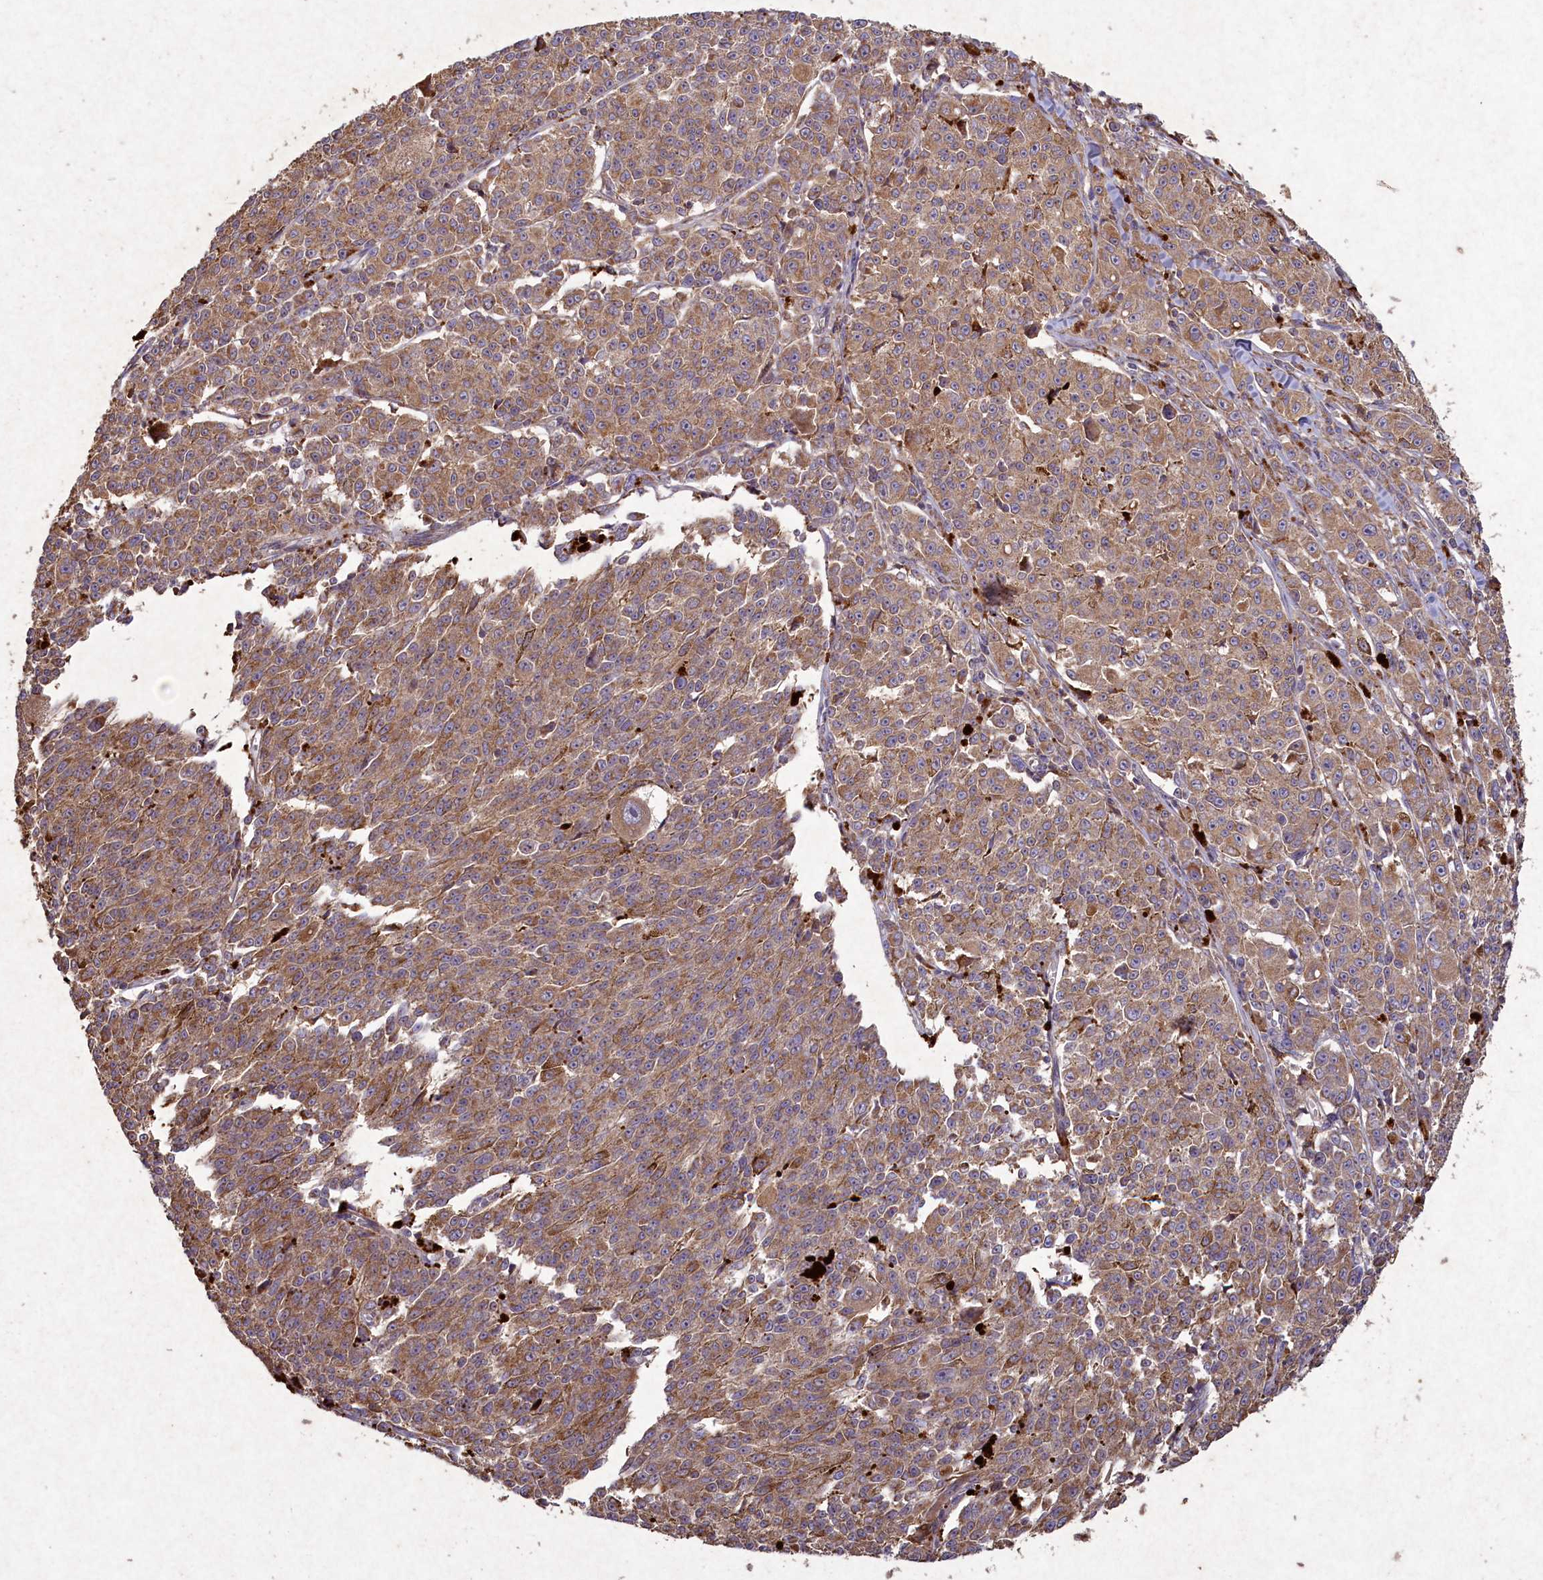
{"staining": {"intensity": "moderate", "quantity": ">75%", "location": "cytoplasmic/membranous"}, "tissue": "melanoma", "cell_type": "Tumor cells", "image_type": "cancer", "snomed": [{"axis": "morphology", "description": "Malignant melanoma, NOS"}, {"axis": "topography", "description": "Skin"}], "caption": "Protein analysis of malignant melanoma tissue exhibits moderate cytoplasmic/membranous expression in approximately >75% of tumor cells. The staining is performed using DAB (3,3'-diaminobenzidine) brown chromogen to label protein expression. The nuclei are counter-stained blue using hematoxylin.", "gene": "CIAO2B", "patient": {"sex": "female", "age": 52}}